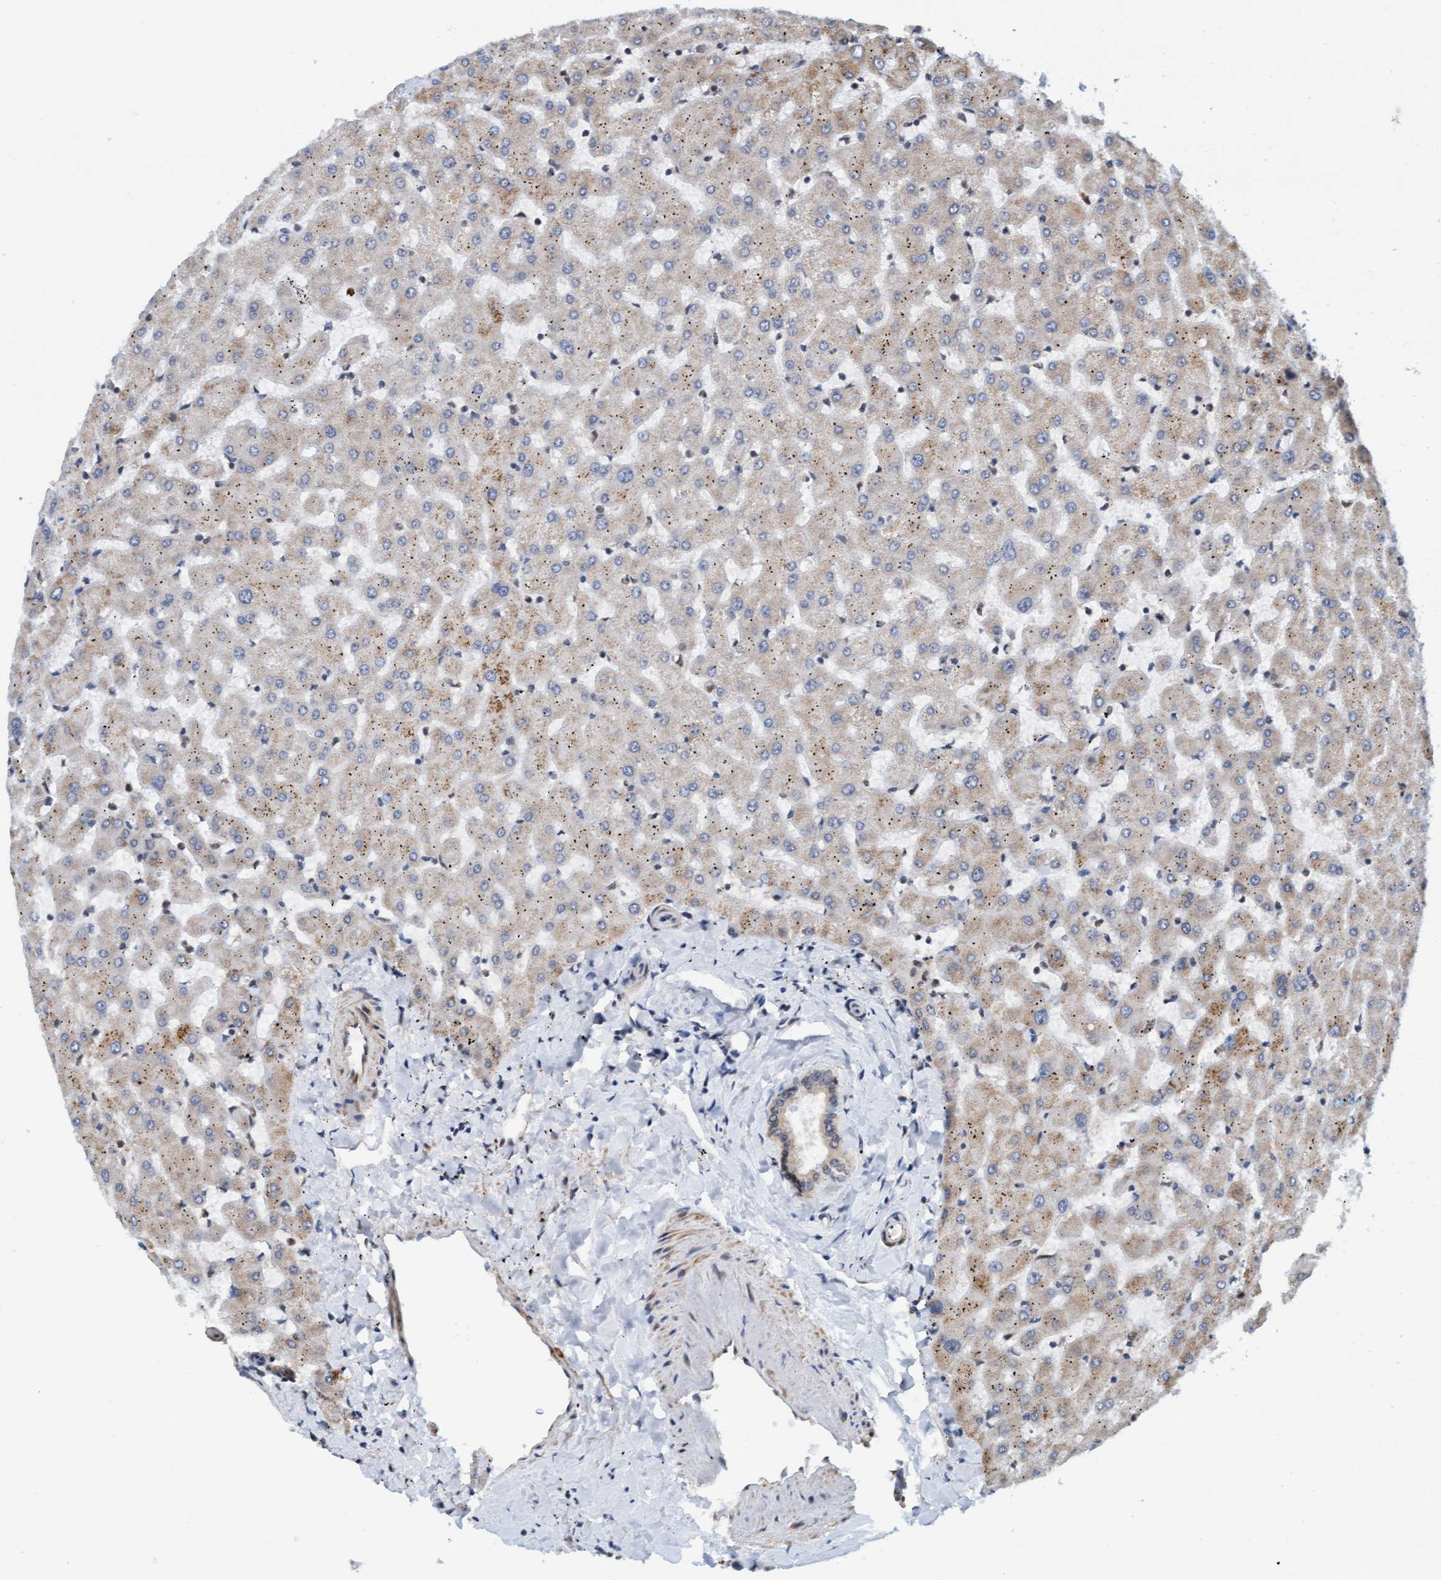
{"staining": {"intensity": "weak", "quantity": "25%-75%", "location": "cytoplasmic/membranous"}, "tissue": "liver", "cell_type": "Cholangiocytes", "image_type": "normal", "snomed": [{"axis": "morphology", "description": "Normal tissue, NOS"}, {"axis": "topography", "description": "Liver"}], "caption": "Protein expression analysis of benign liver demonstrates weak cytoplasmic/membranous positivity in about 25%-75% of cholangiocytes. (brown staining indicates protein expression, while blue staining denotes nuclei).", "gene": "STXBP4", "patient": {"sex": "female", "age": 63}}